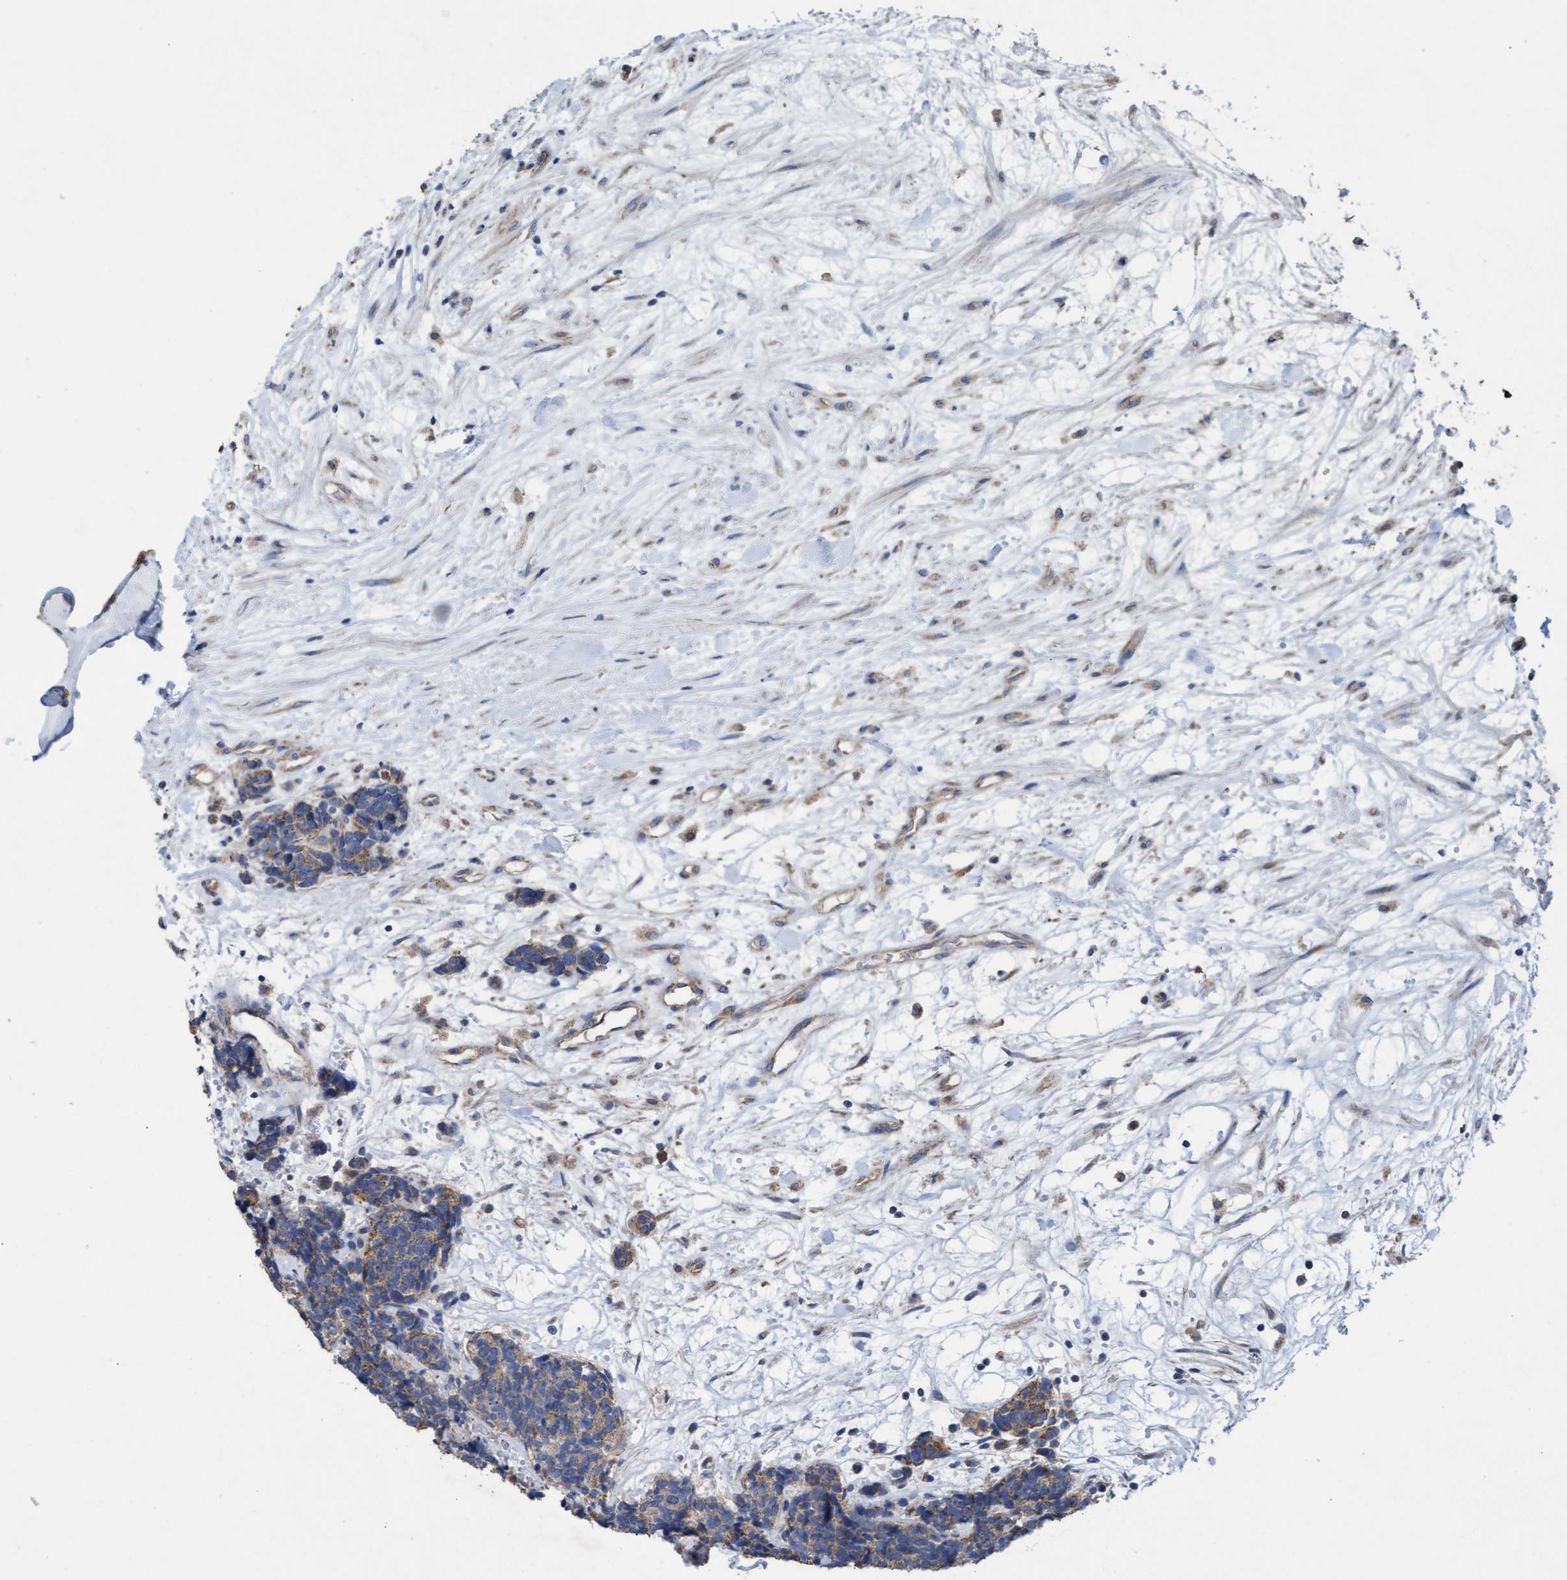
{"staining": {"intensity": "weak", "quantity": ">75%", "location": "cytoplasmic/membranous"}, "tissue": "carcinoid", "cell_type": "Tumor cells", "image_type": "cancer", "snomed": [{"axis": "morphology", "description": "Carcinoma, NOS"}, {"axis": "morphology", "description": "Carcinoid, malignant, NOS"}, {"axis": "topography", "description": "Urinary bladder"}], "caption": "Carcinoid stained with a protein marker reveals weak staining in tumor cells.", "gene": "MRPL38", "patient": {"sex": "male", "age": 57}}